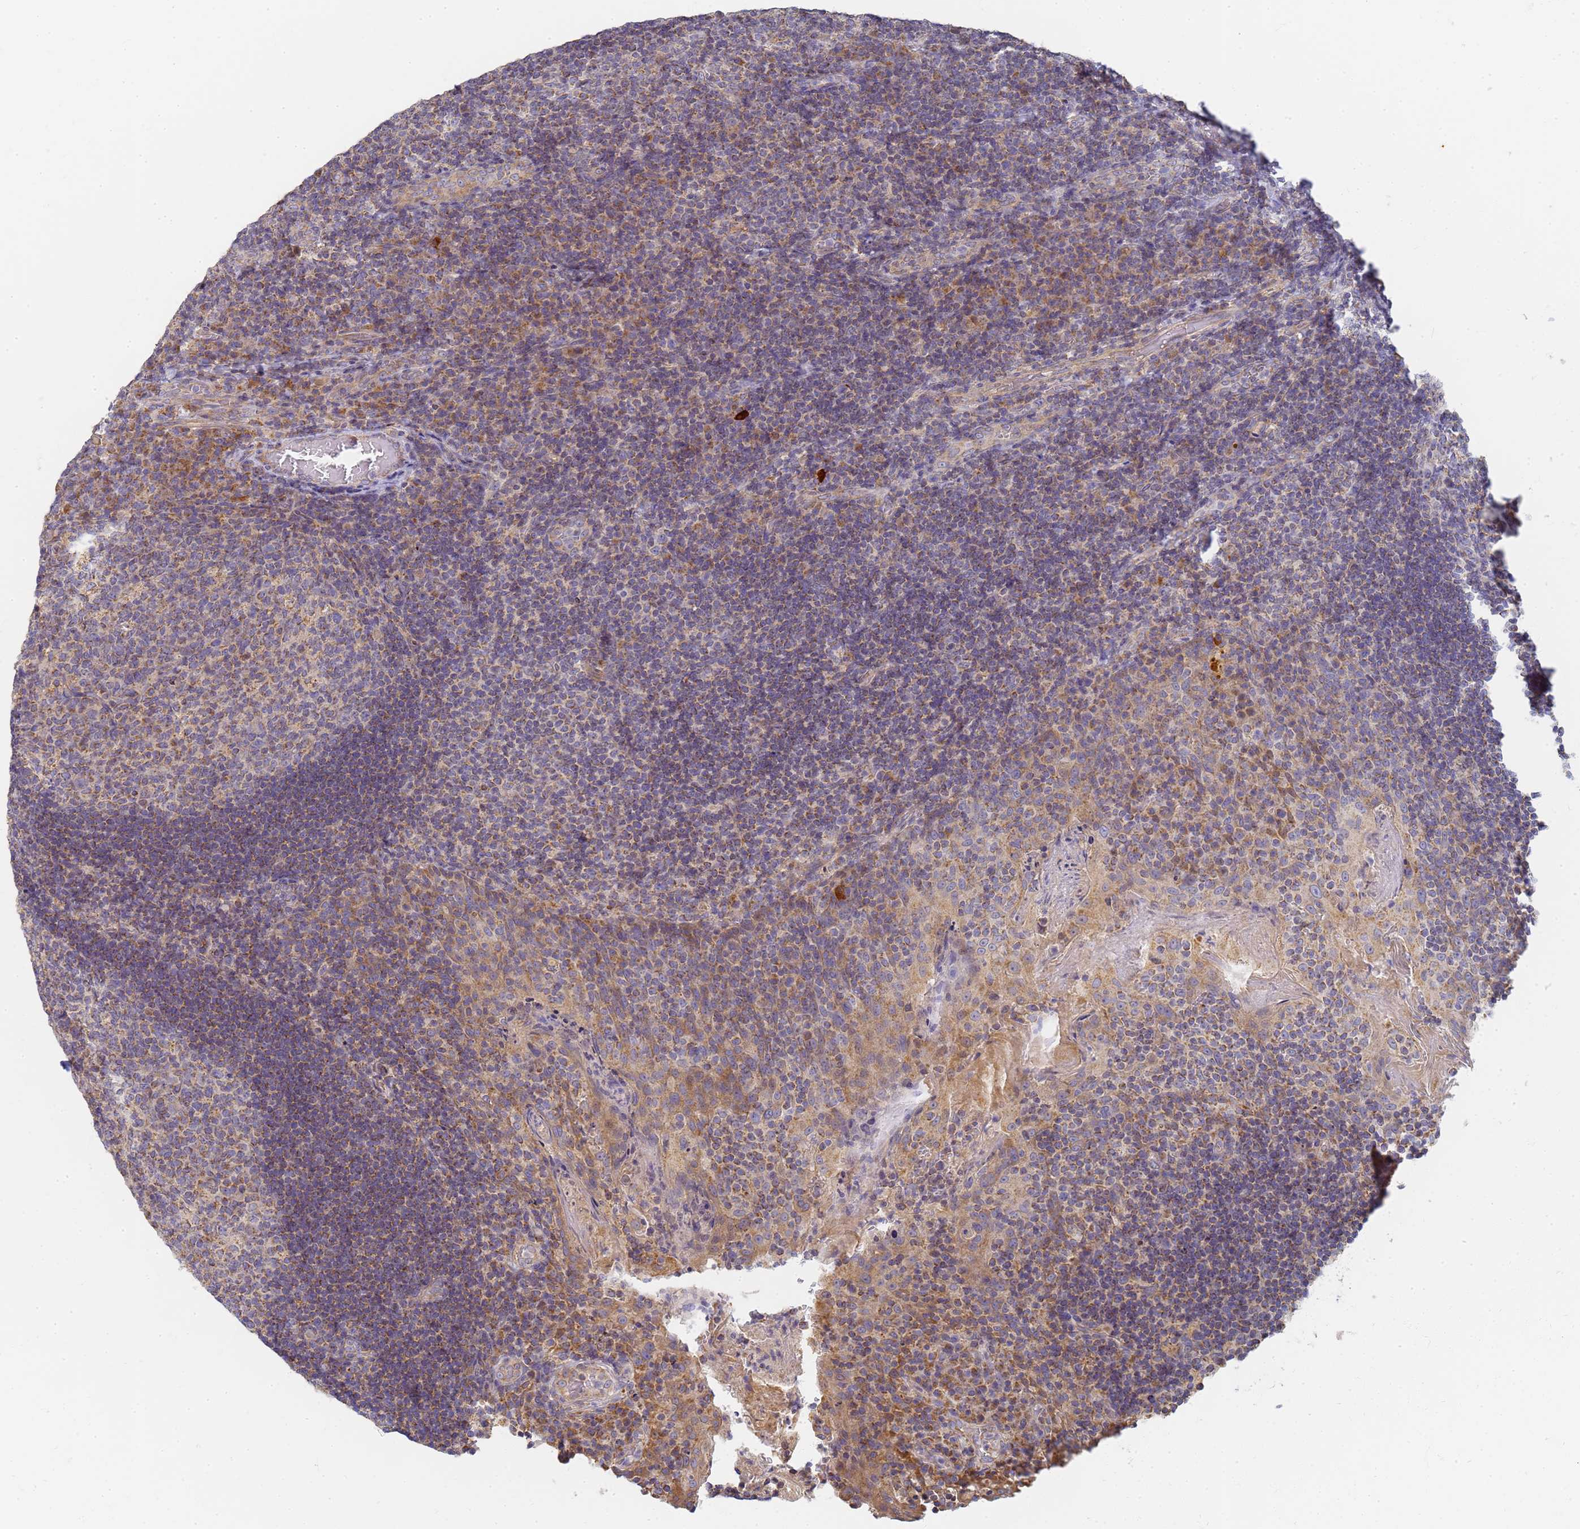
{"staining": {"intensity": "moderate", "quantity": "25%-75%", "location": "cytoplasmic/membranous"}, "tissue": "tonsil", "cell_type": "Germinal center cells", "image_type": "normal", "snomed": [{"axis": "morphology", "description": "Normal tissue, NOS"}, {"axis": "topography", "description": "Tonsil"}], "caption": "Immunohistochemical staining of benign tonsil exhibits medium levels of moderate cytoplasmic/membranous positivity in approximately 25%-75% of germinal center cells. (Brightfield microscopy of DAB IHC at high magnification).", "gene": "UTP23", "patient": {"sex": "male", "age": 17}}